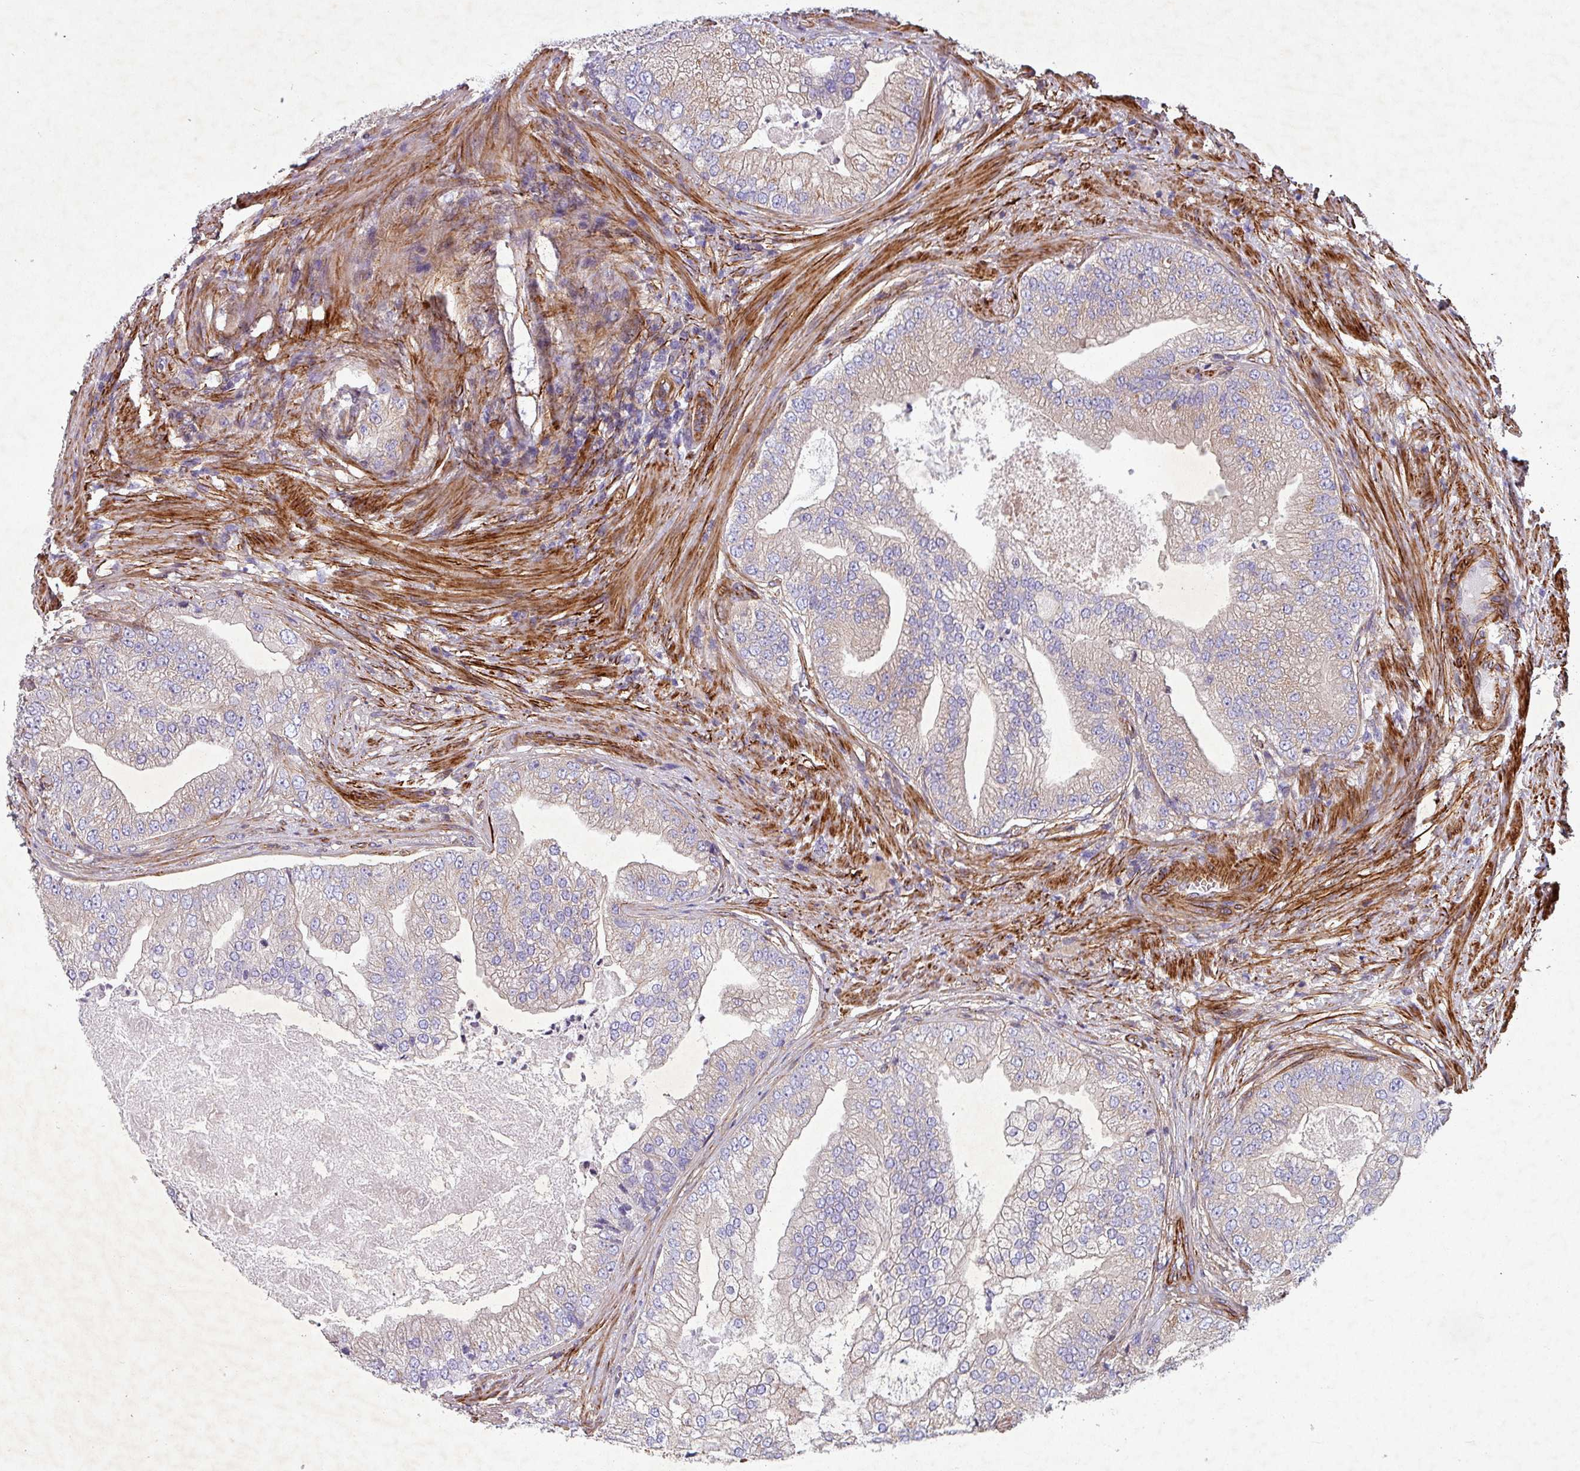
{"staining": {"intensity": "weak", "quantity": "25%-75%", "location": "cytoplasmic/membranous"}, "tissue": "prostate cancer", "cell_type": "Tumor cells", "image_type": "cancer", "snomed": [{"axis": "morphology", "description": "Adenocarcinoma, High grade"}, {"axis": "topography", "description": "Prostate"}], "caption": "The image demonstrates a brown stain indicating the presence of a protein in the cytoplasmic/membranous of tumor cells in prostate cancer.", "gene": "ATP2C2", "patient": {"sex": "male", "age": 70}}